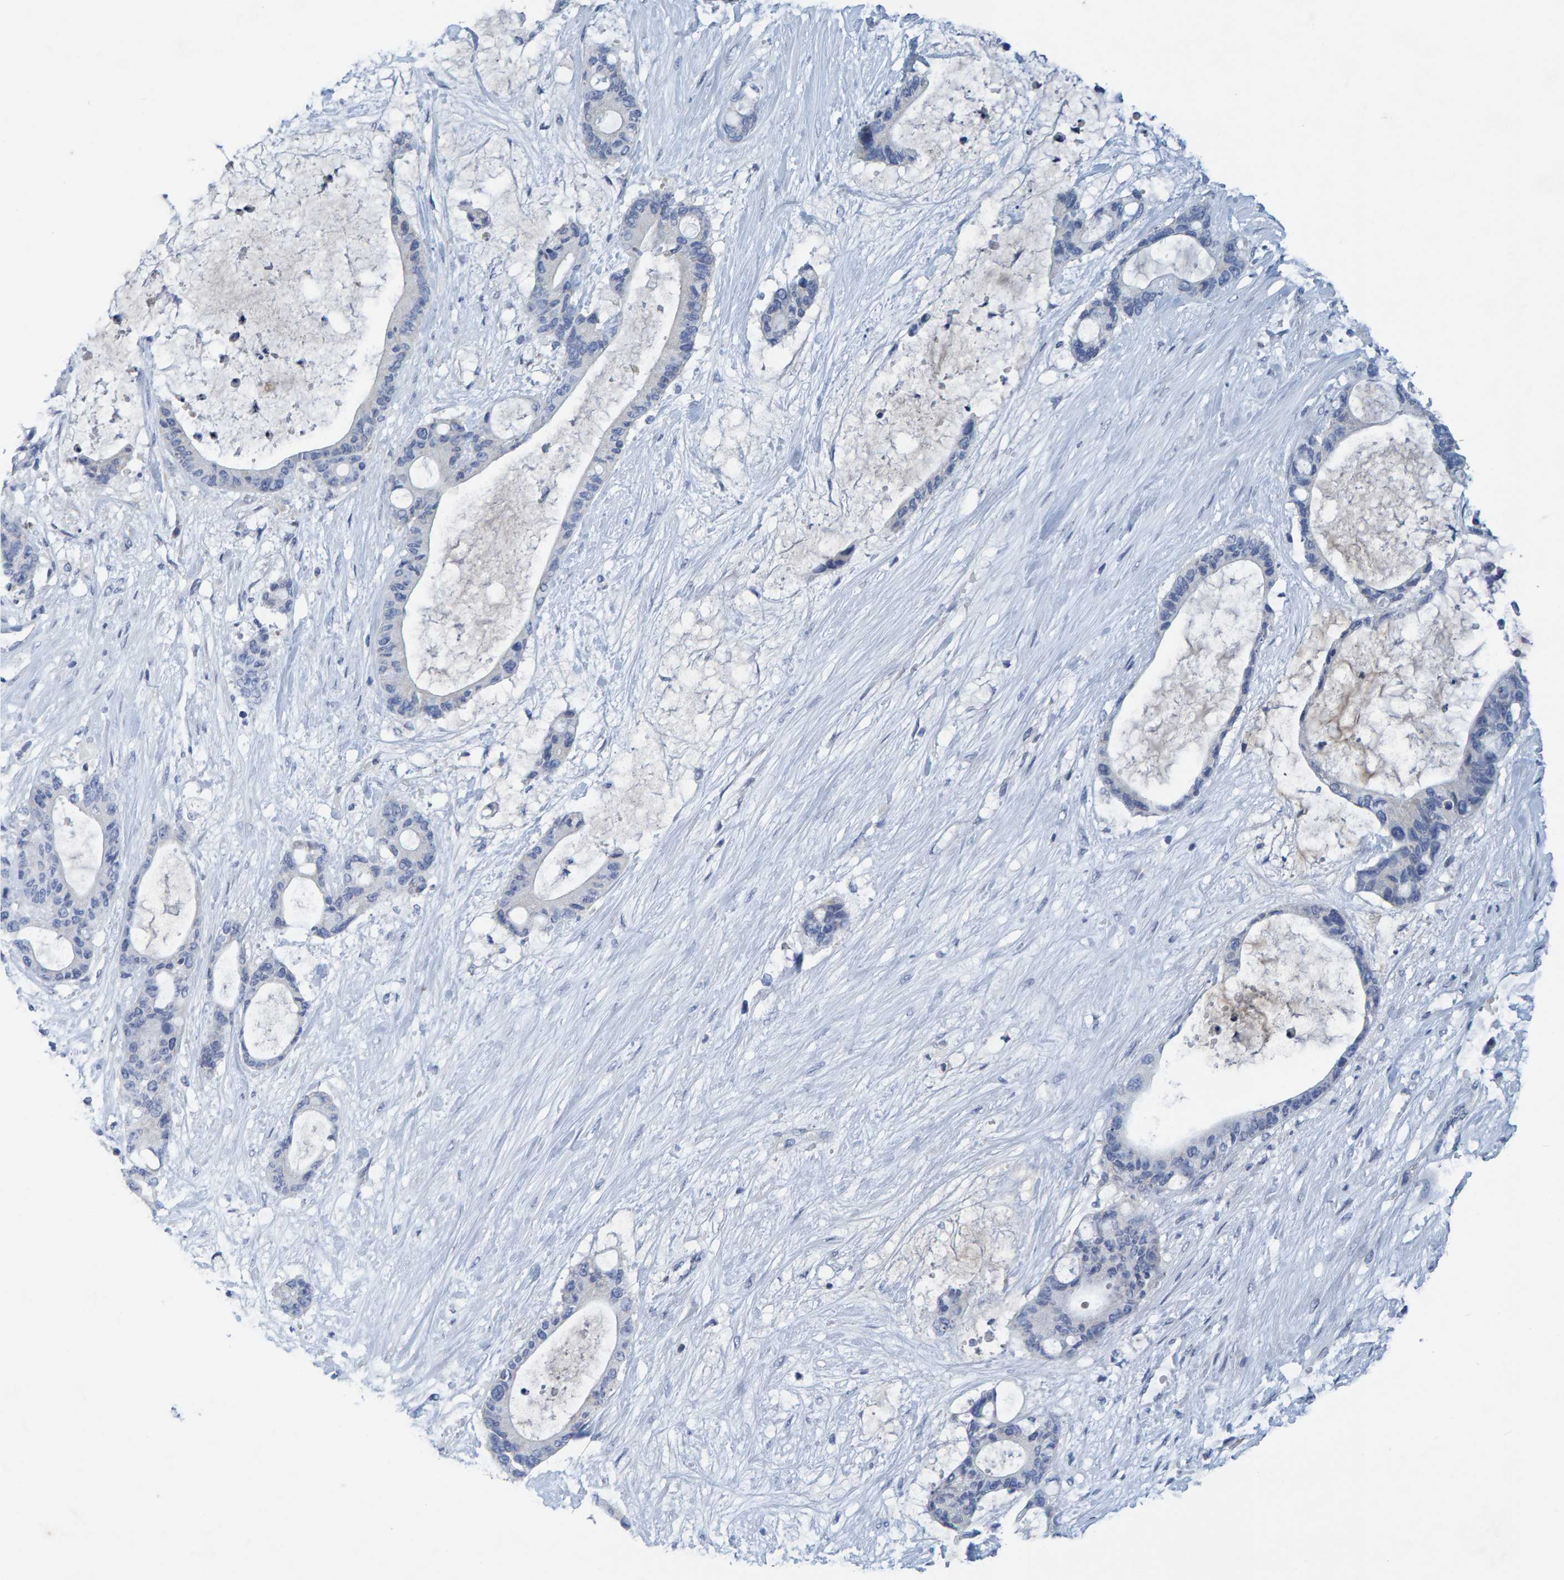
{"staining": {"intensity": "negative", "quantity": "none", "location": "none"}, "tissue": "liver cancer", "cell_type": "Tumor cells", "image_type": "cancer", "snomed": [{"axis": "morphology", "description": "Cholangiocarcinoma"}, {"axis": "topography", "description": "Liver"}], "caption": "Immunohistochemistry photomicrograph of cholangiocarcinoma (liver) stained for a protein (brown), which displays no positivity in tumor cells.", "gene": "ALAD", "patient": {"sex": "female", "age": 73}}